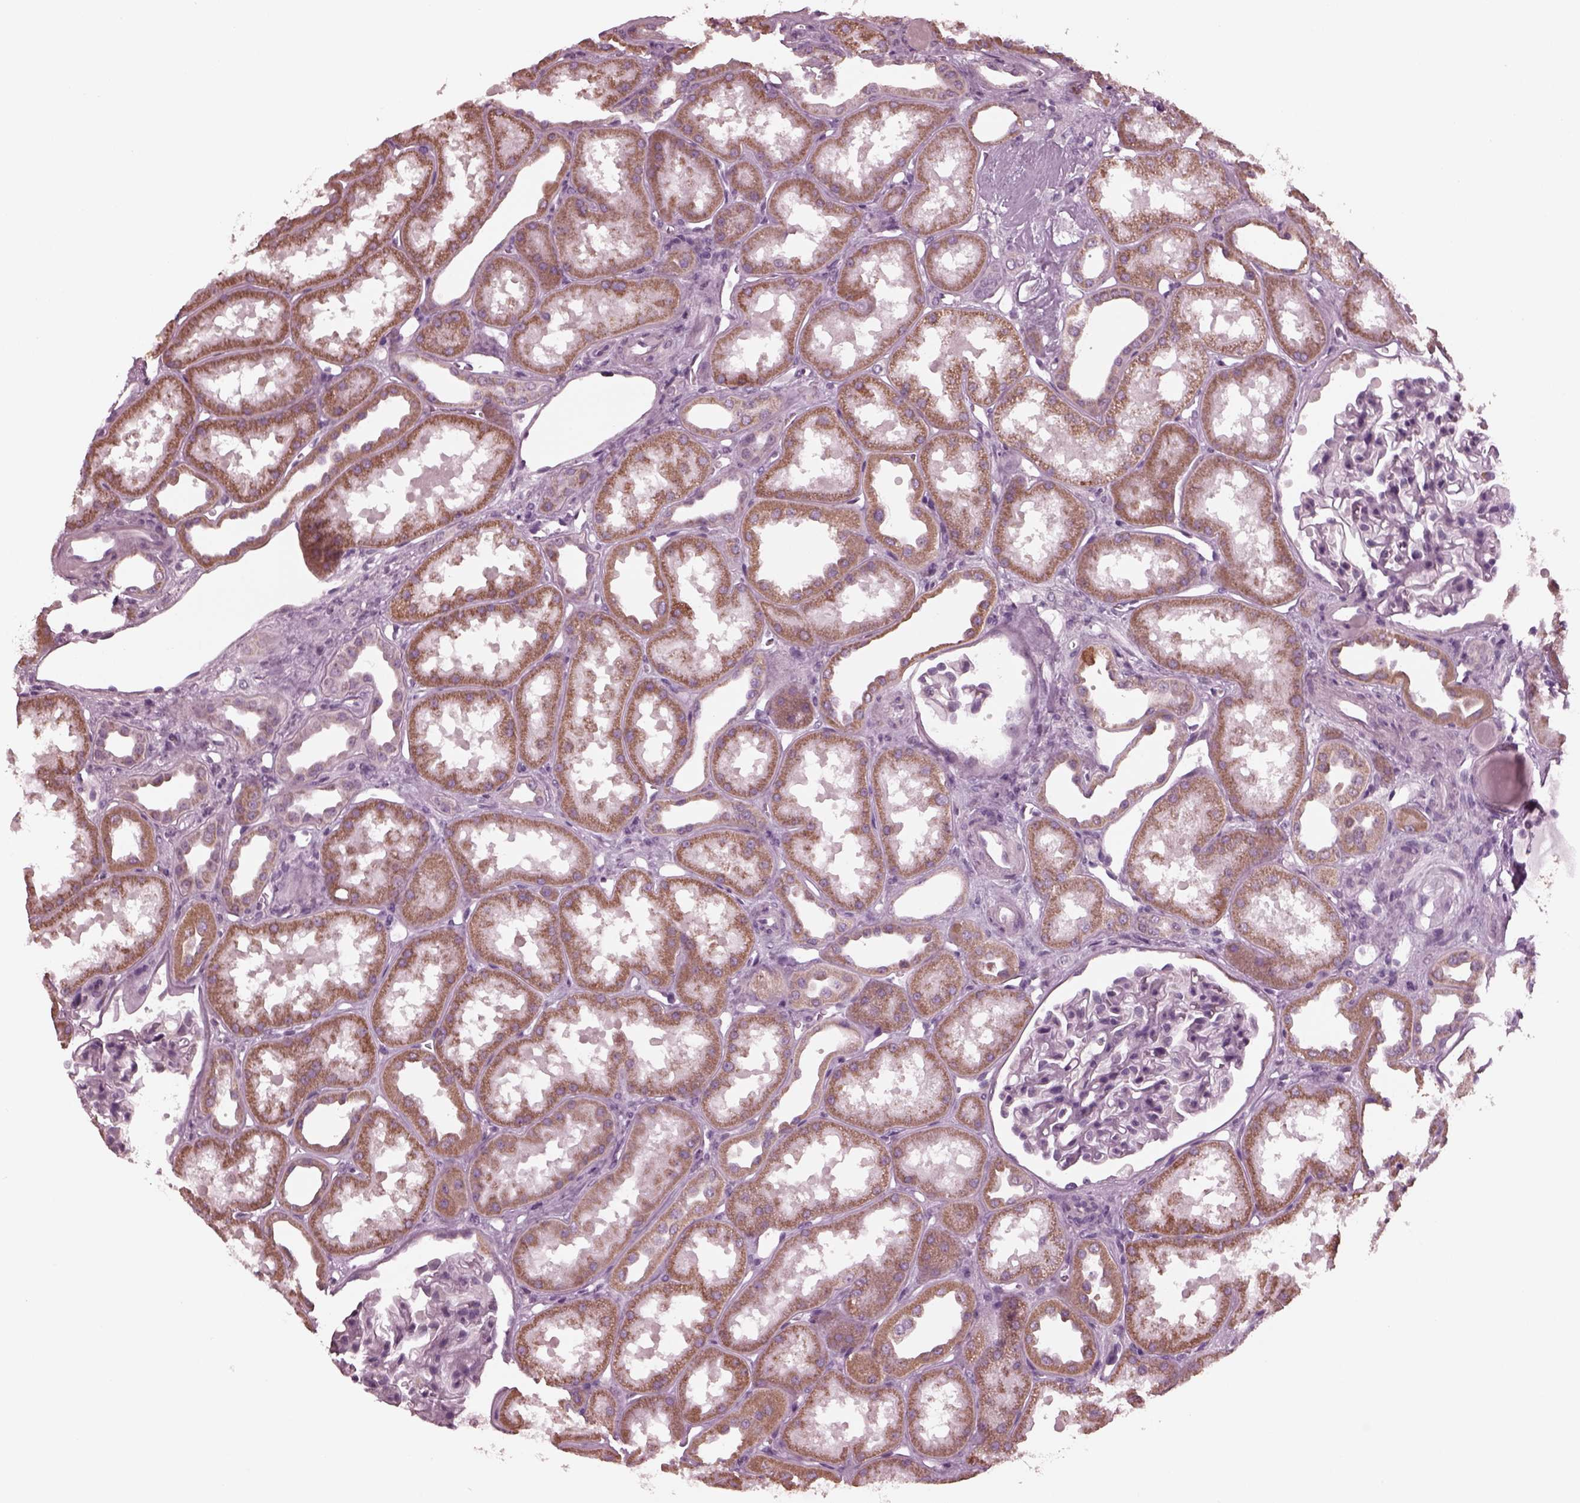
{"staining": {"intensity": "negative", "quantity": "none", "location": "none"}, "tissue": "kidney", "cell_type": "Cells in glomeruli", "image_type": "normal", "snomed": [{"axis": "morphology", "description": "Normal tissue, NOS"}, {"axis": "topography", "description": "Kidney"}], "caption": "Immunohistochemistry (IHC) of benign human kidney displays no staining in cells in glomeruli.", "gene": "CELSR3", "patient": {"sex": "male", "age": 61}}